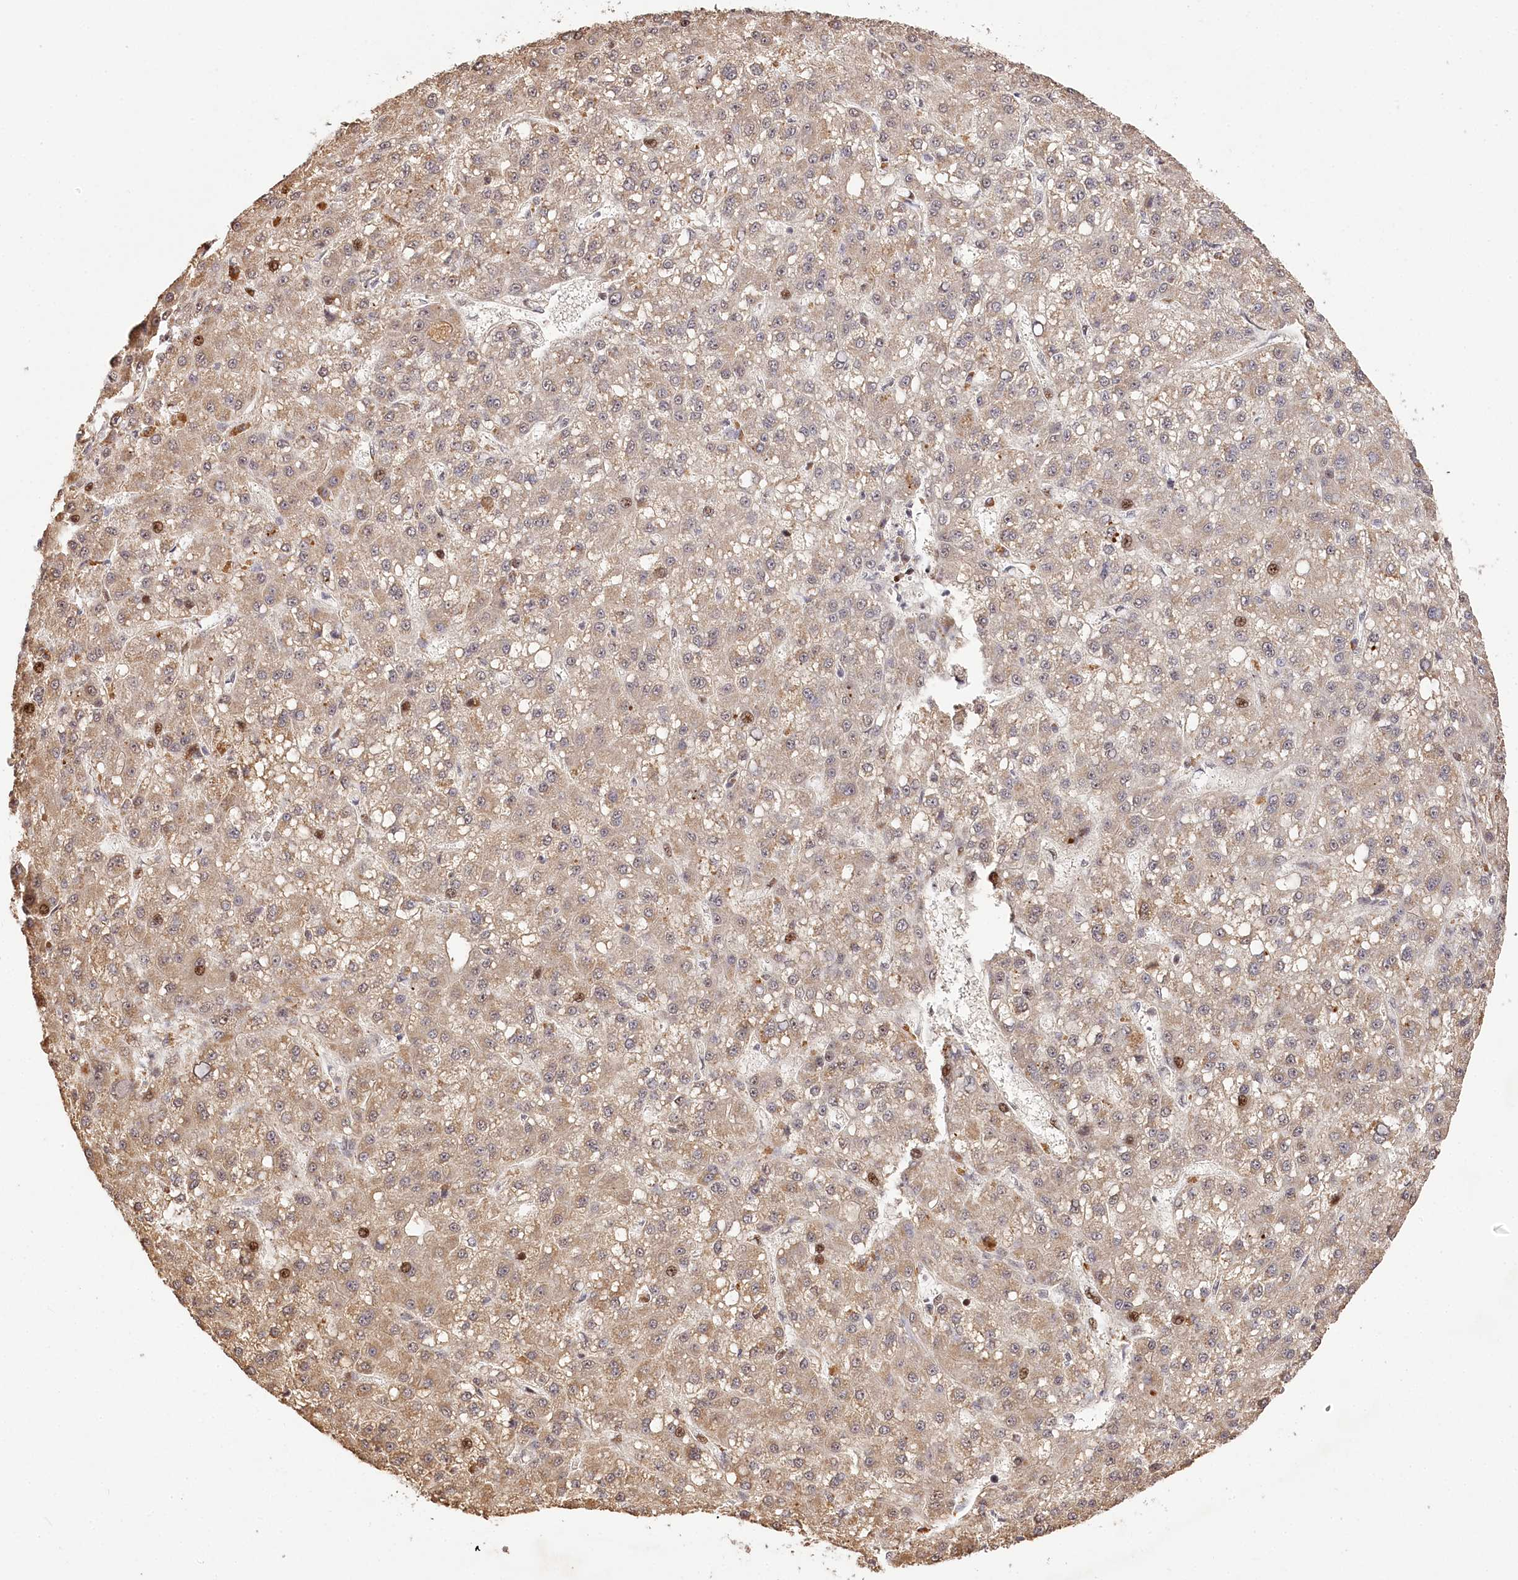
{"staining": {"intensity": "weak", "quantity": ">75%", "location": "cytoplasmic/membranous,nuclear"}, "tissue": "liver cancer", "cell_type": "Tumor cells", "image_type": "cancer", "snomed": [{"axis": "morphology", "description": "Carcinoma, Hepatocellular, NOS"}, {"axis": "topography", "description": "Liver"}], "caption": "Weak cytoplasmic/membranous and nuclear staining is present in about >75% of tumor cells in hepatocellular carcinoma (liver).", "gene": "PYROXD1", "patient": {"sex": "male", "age": 67}}